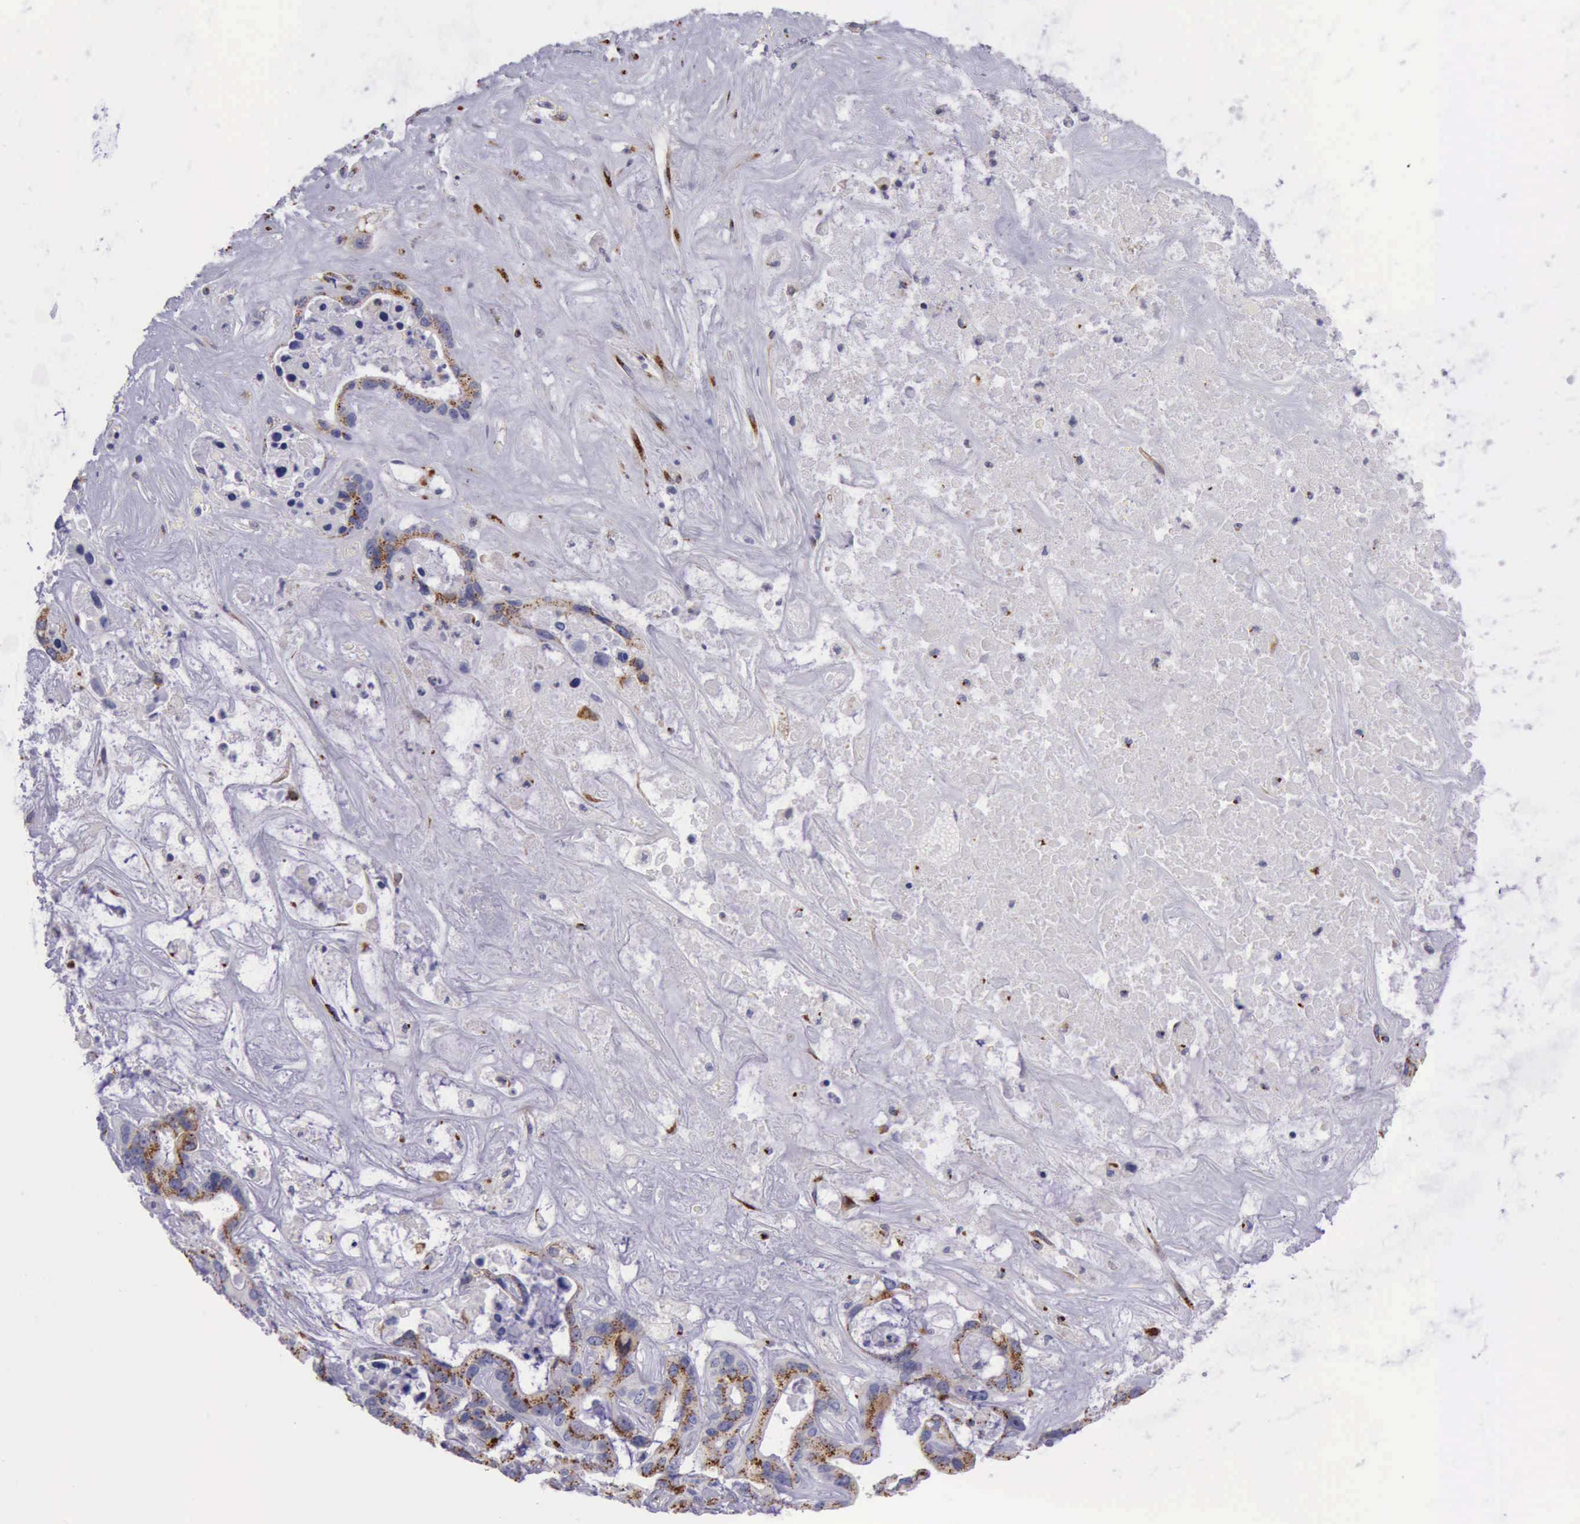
{"staining": {"intensity": "strong", "quantity": ">75%", "location": "cytoplasmic/membranous"}, "tissue": "liver cancer", "cell_type": "Tumor cells", "image_type": "cancer", "snomed": [{"axis": "morphology", "description": "Cholangiocarcinoma"}, {"axis": "topography", "description": "Liver"}], "caption": "Immunohistochemical staining of liver cancer (cholangiocarcinoma) shows high levels of strong cytoplasmic/membranous positivity in approximately >75% of tumor cells.", "gene": "GOLGA5", "patient": {"sex": "female", "age": 65}}